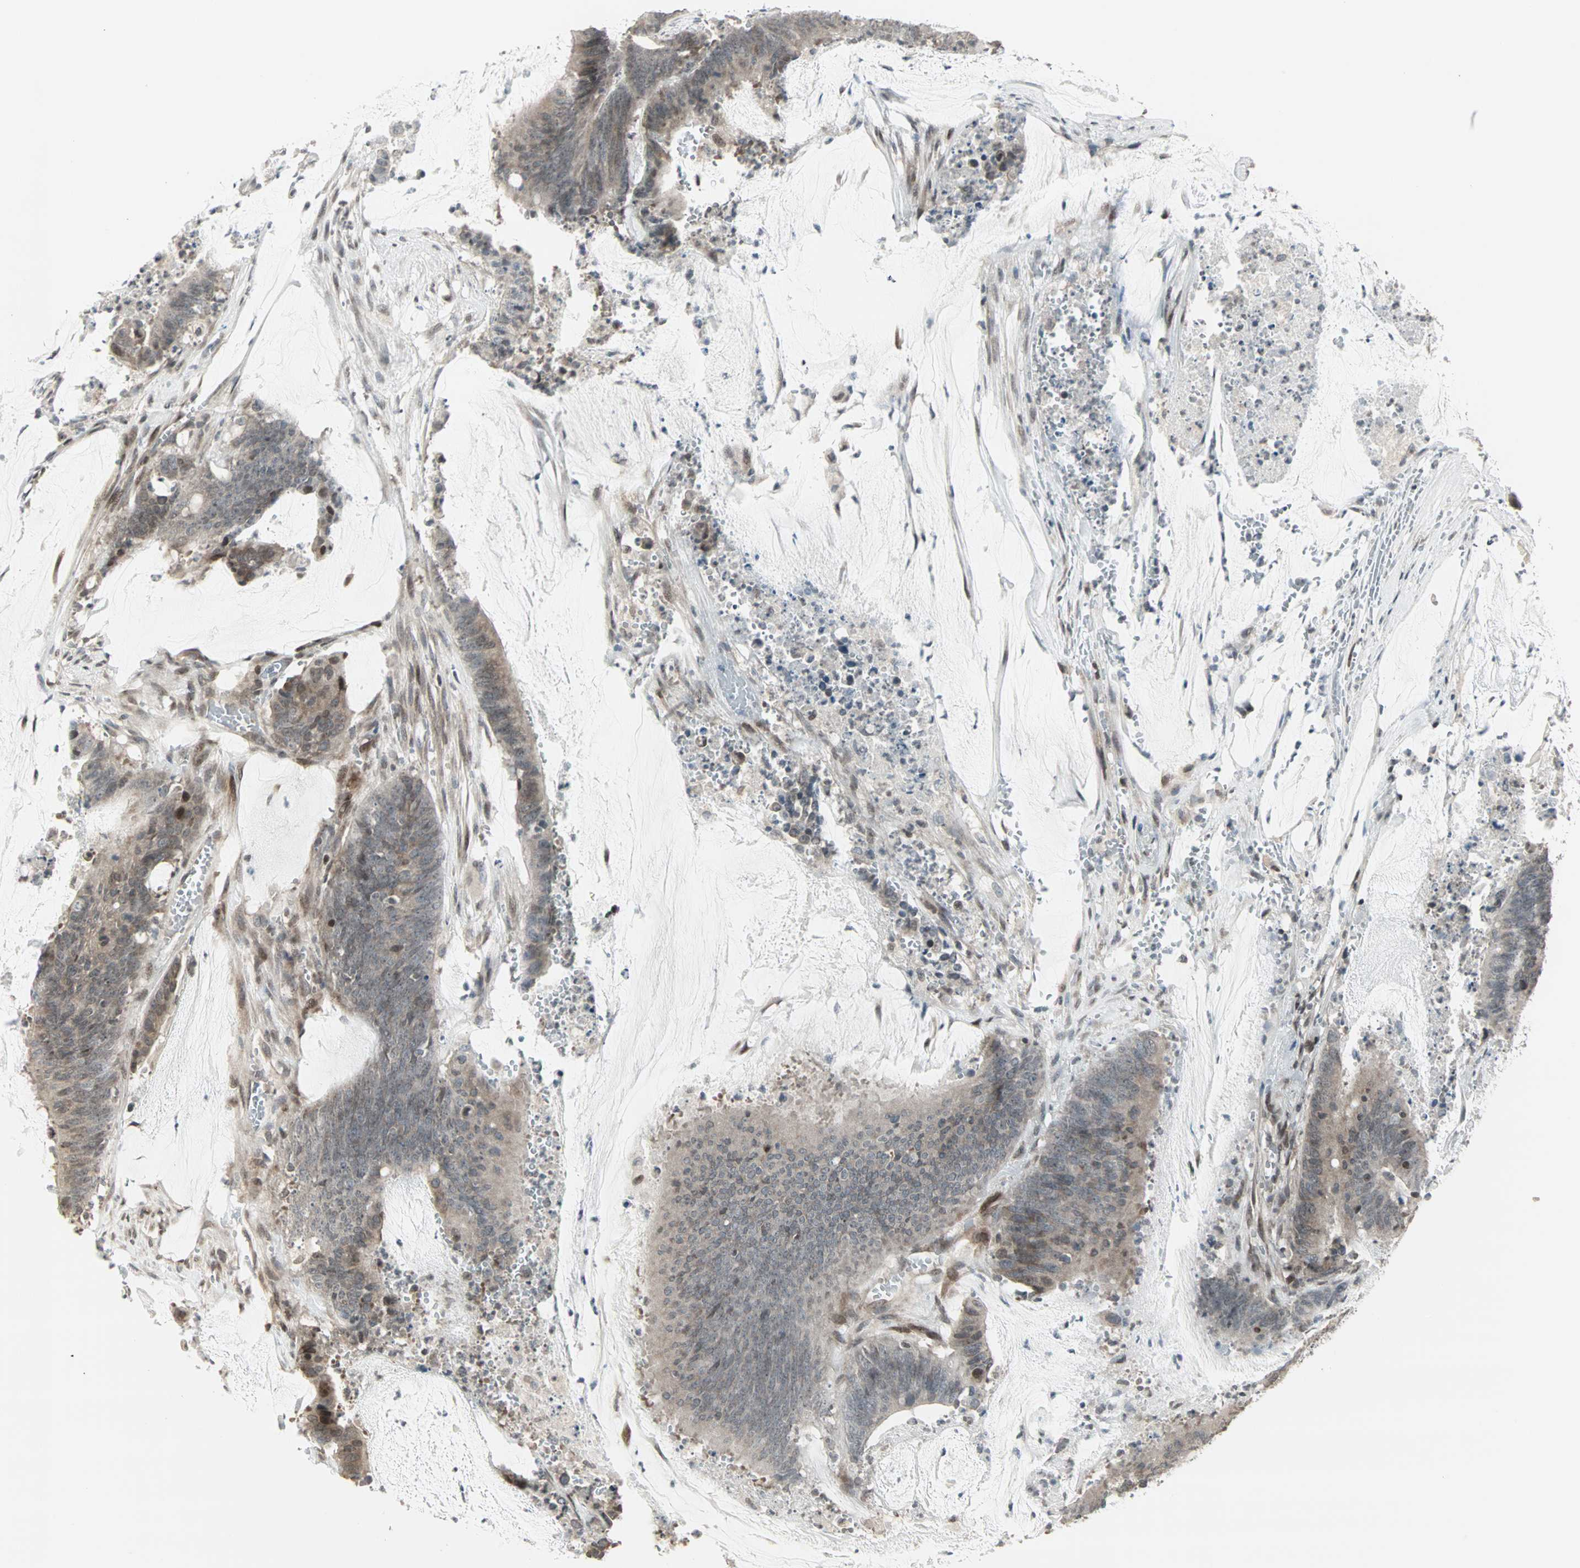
{"staining": {"intensity": "weak", "quantity": ">75%", "location": "cytoplasmic/membranous"}, "tissue": "colorectal cancer", "cell_type": "Tumor cells", "image_type": "cancer", "snomed": [{"axis": "morphology", "description": "Adenocarcinoma, NOS"}, {"axis": "topography", "description": "Rectum"}], "caption": "The histopathology image shows immunohistochemical staining of colorectal cancer (adenocarcinoma). There is weak cytoplasmic/membranous expression is present in about >75% of tumor cells.", "gene": "CBLC", "patient": {"sex": "female", "age": 66}}